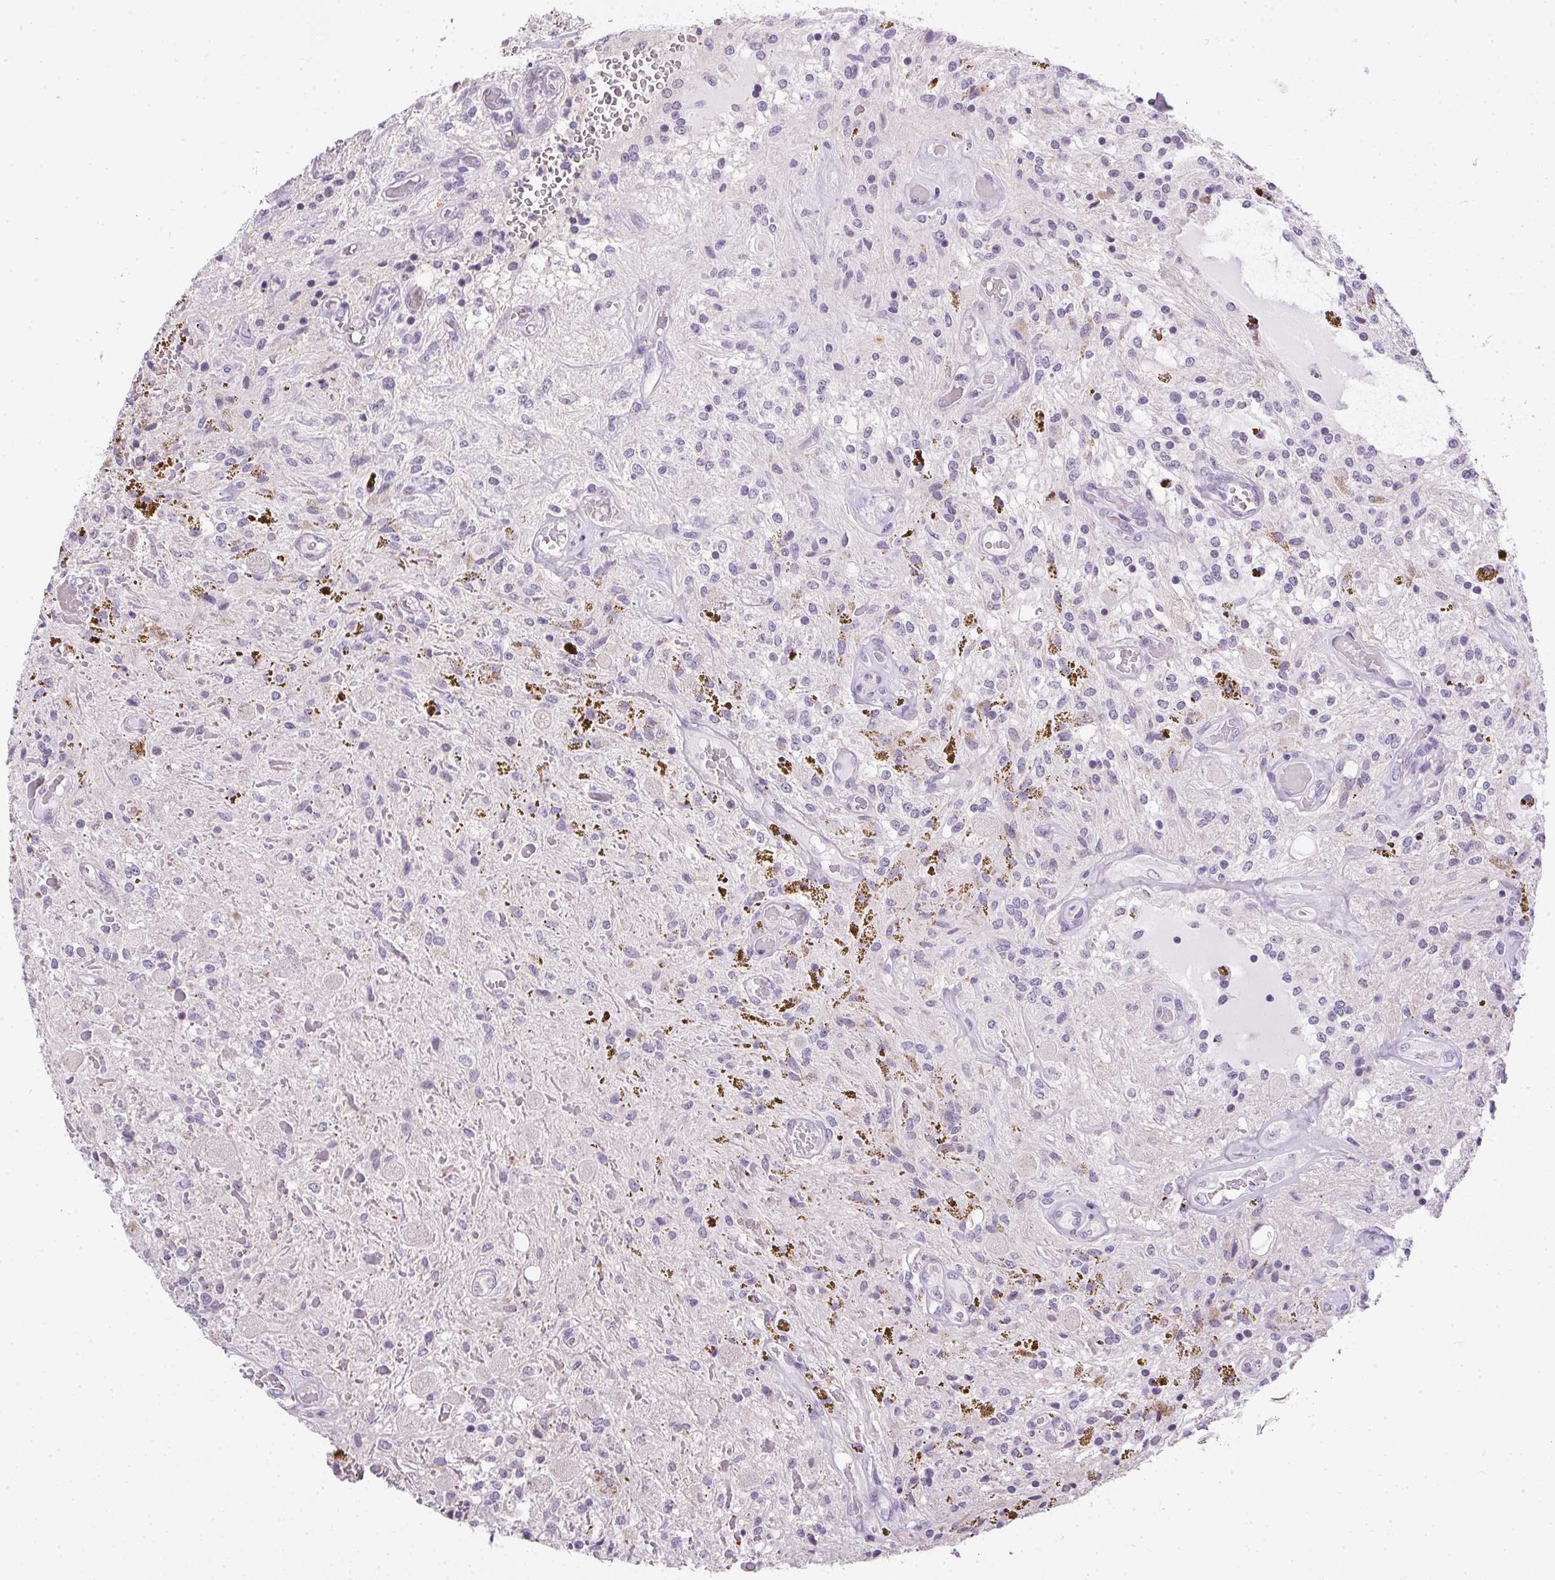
{"staining": {"intensity": "negative", "quantity": "none", "location": "none"}, "tissue": "glioma", "cell_type": "Tumor cells", "image_type": "cancer", "snomed": [{"axis": "morphology", "description": "Glioma, malignant, Low grade"}, {"axis": "topography", "description": "Cerebellum"}], "caption": "Immunohistochemical staining of malignant glioma (low-grade) displays no significant staining in tumor cells.", "gene": "PRL", "patient": {"sex": "female", "age": 14}}